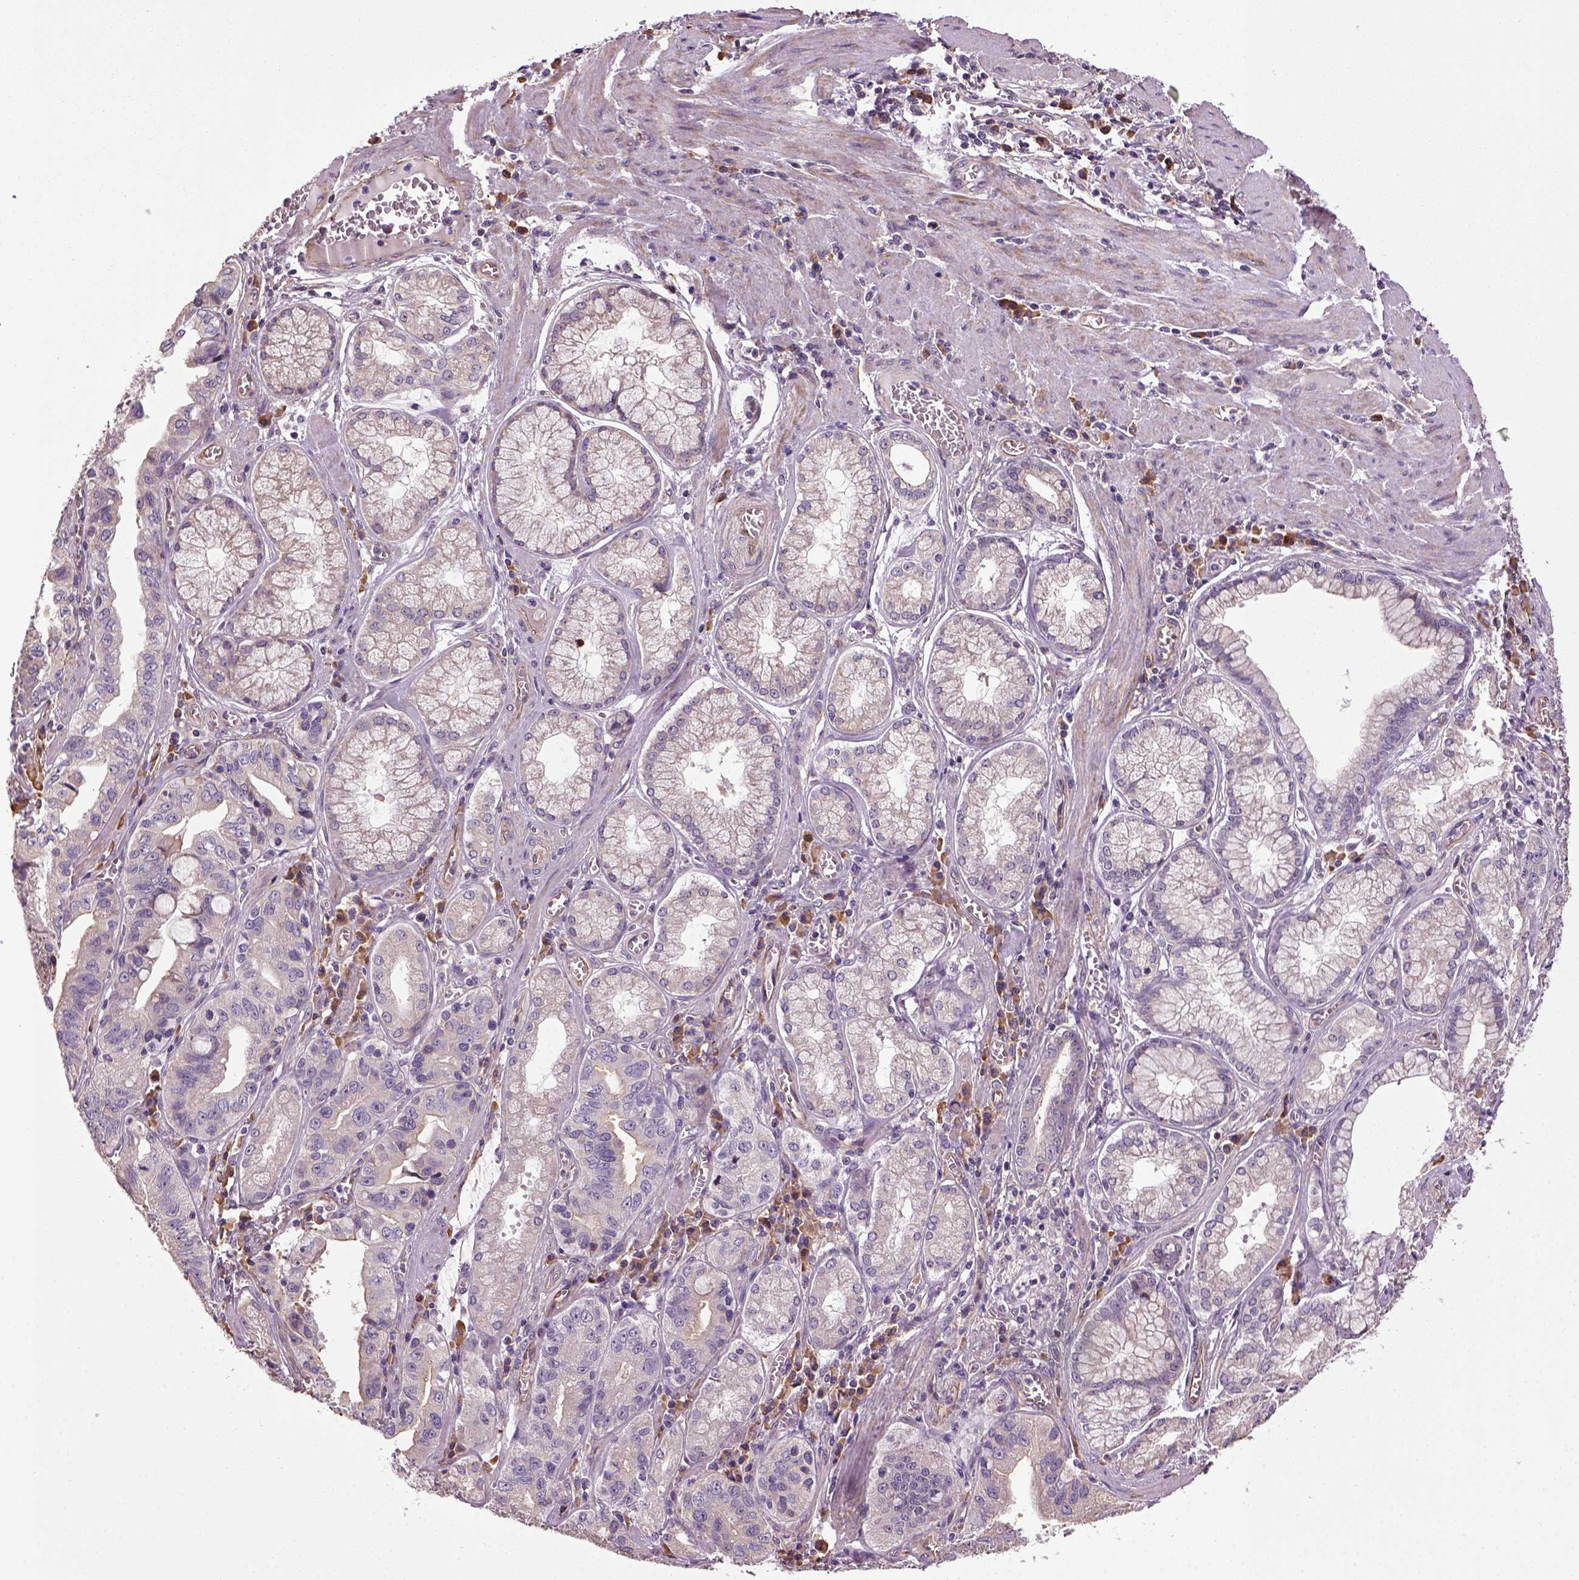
{"staining": {"intensity": "negative", "quantity": "none", "location": "none"}, "tissue": "stomach cancer", "cell_type": "Tumor cells", "image_type": "cancer", "snomed": [{"axis": "morphology", "description": "Adenocarcinoma, NOS"}, {"axis": "topography", "description": "Stomach, lower"}], "caption": "Immunohistochemistry histopathology image of human adenocarcinoma (stomach) stained for a protein (brown), which shows no expression in tumor cells.", "gene": "TPRG1", "patient": {"sex": "female", "age": 76}}